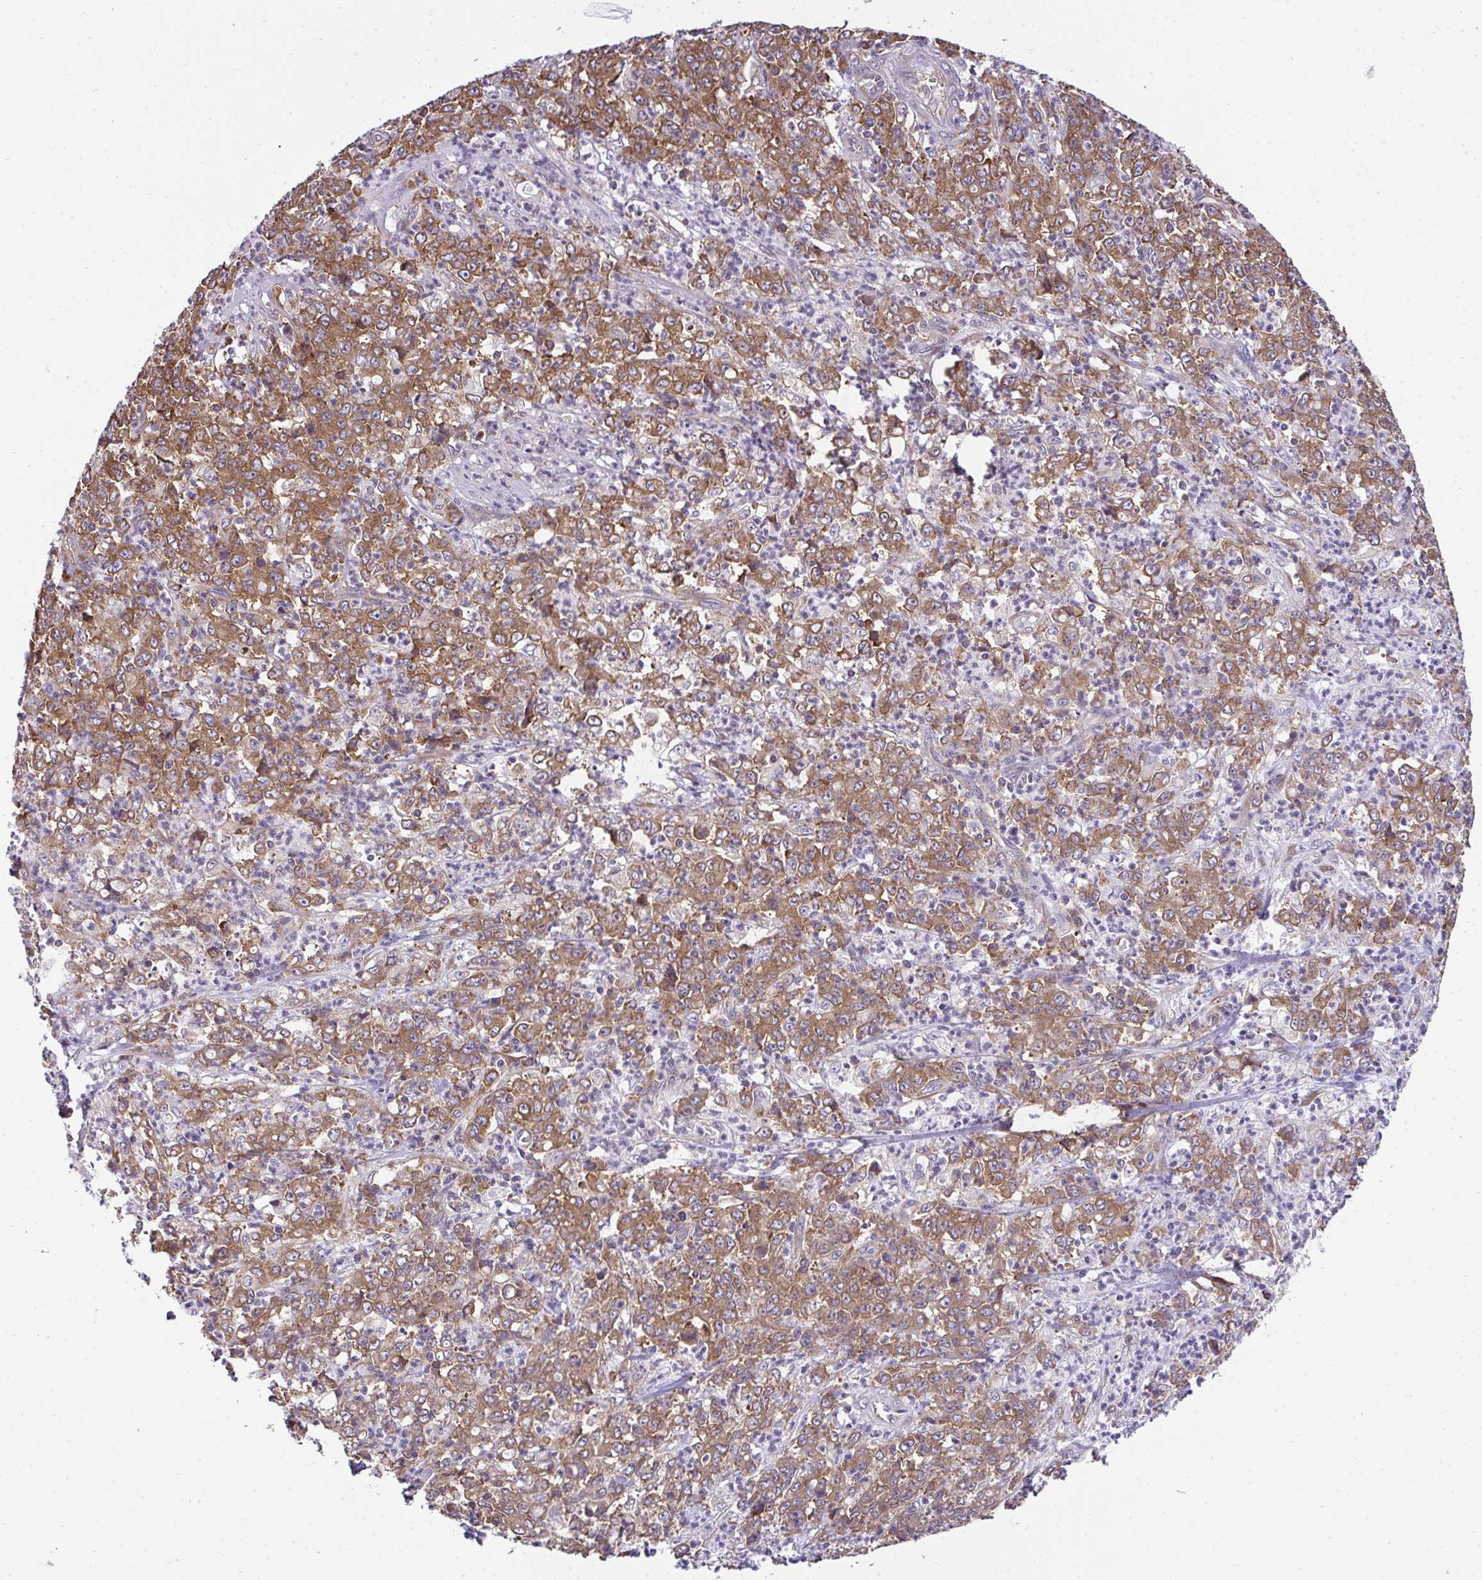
{"staining": {"intensity": "strong", "quantity": ">75%", "location": "cytoplasmic/membranous"}, "tissue": "stomach cancer", "cell_type": "Tumor cells", "image_type": "cancer", "snomed": [{"axis": "morphology", "description": "Adenocarcinoma, NOS"}, {"axis": "topography", "description": "Stomach, lower"}], "caption": "Adenocarcinoma (stomach) stained for a protein (brown) exhibits strong cytoplasmic/membranous positive positivity in about >75% of tumor cells.", "gene": "RPS7", "patient": {"sex": "female", "age": 71}}